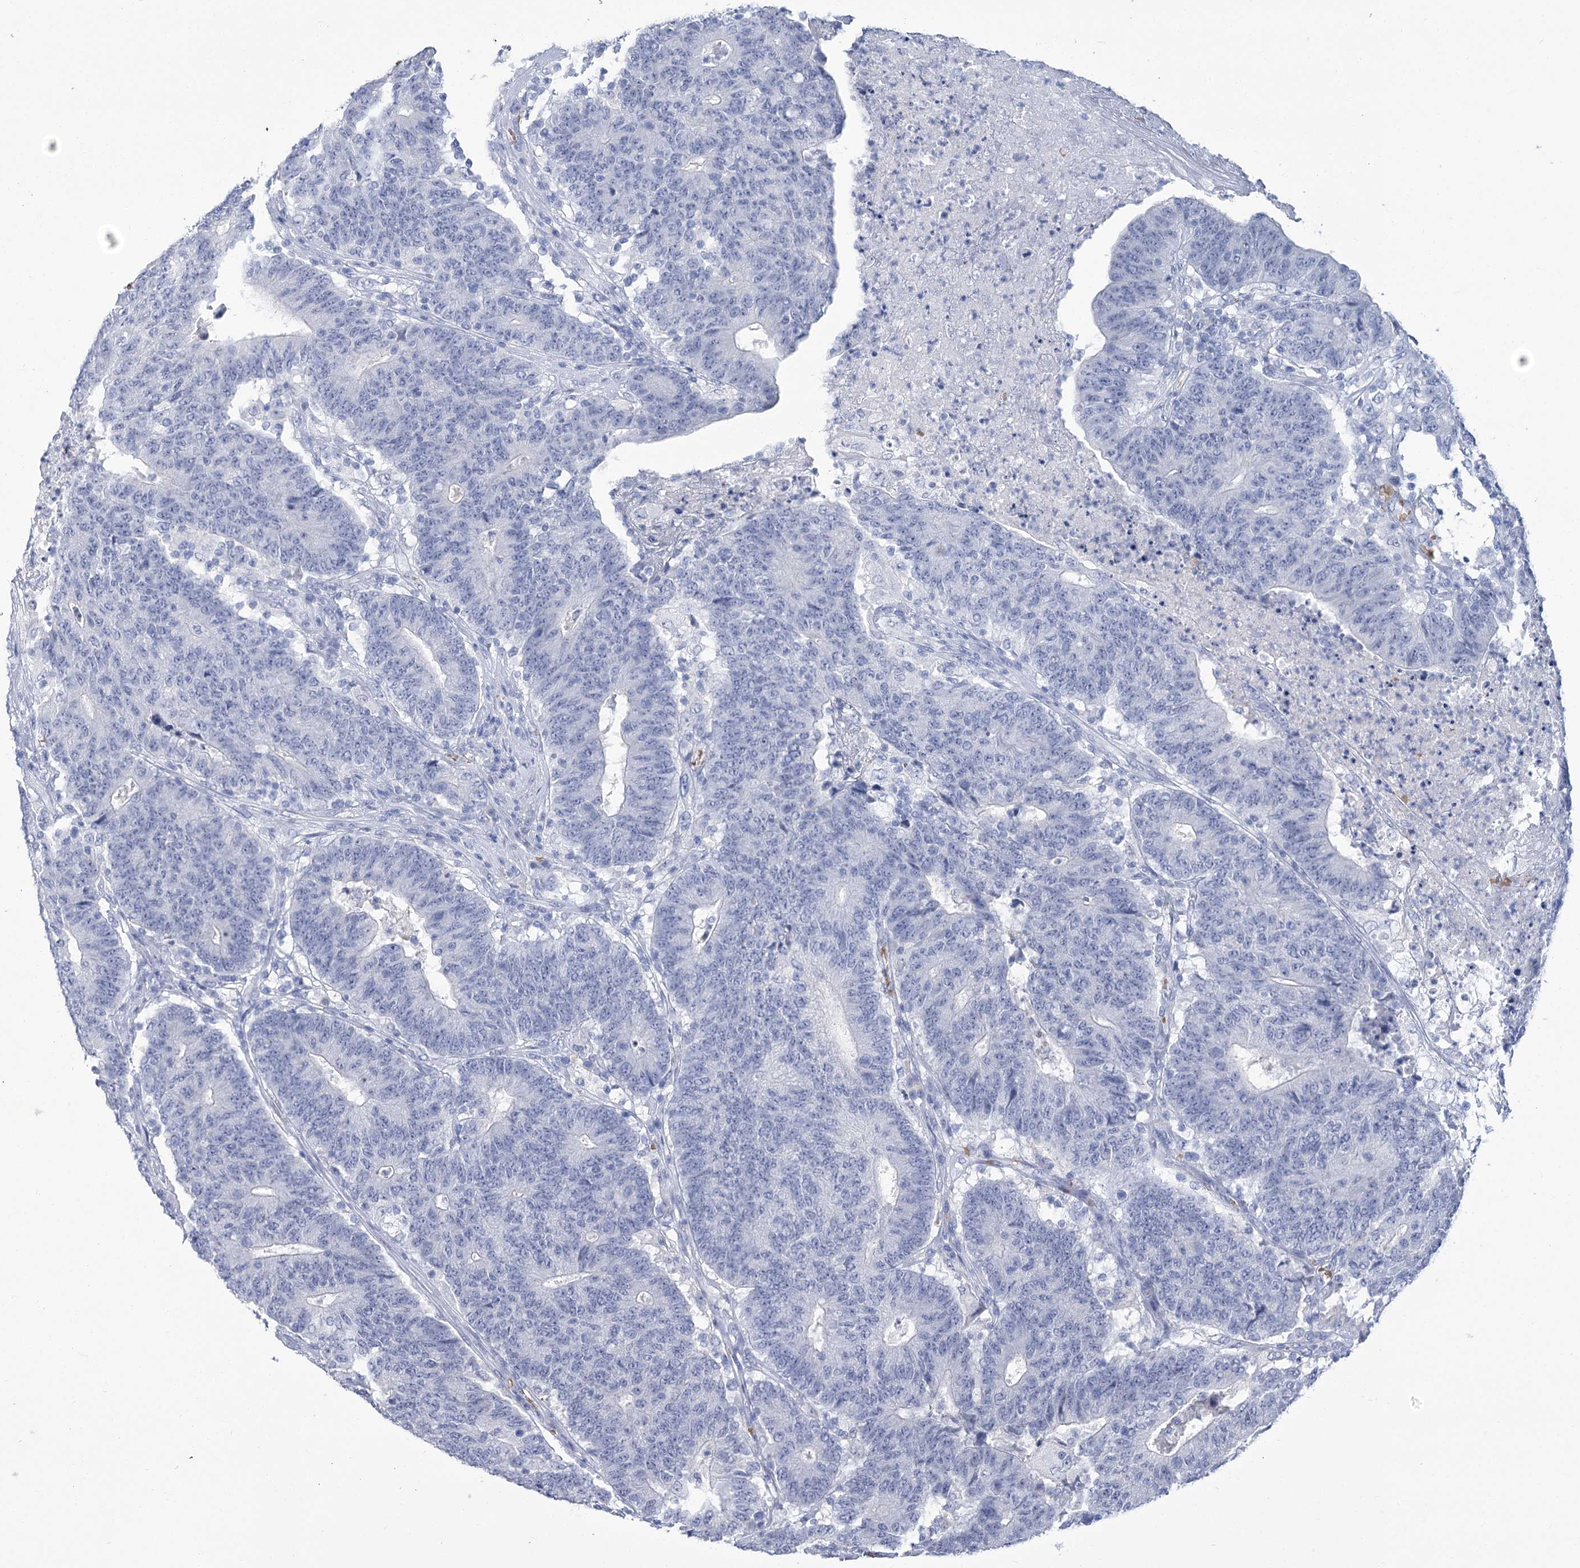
{"staining": {"intensity": "negative", "quantity": "none", "location": "none"}, "tissue": "colorectal cancer", "cell_type": "Tumor cells", "image_type": "cancer", "snomed": [{"axis": "morphology", "description": "Normal tissue, NOS"}, {"axis": "morphology", "description": "Adenocarcinoma, NOS"}, {"axis": "topography", "description": "Colon"}], "caption": "Image shows no protein positivity in tumor cells of colorectal adenocarcinoma tissue.", "gene": "HBA1", "patient": {"sex": "female", "age": 75}}